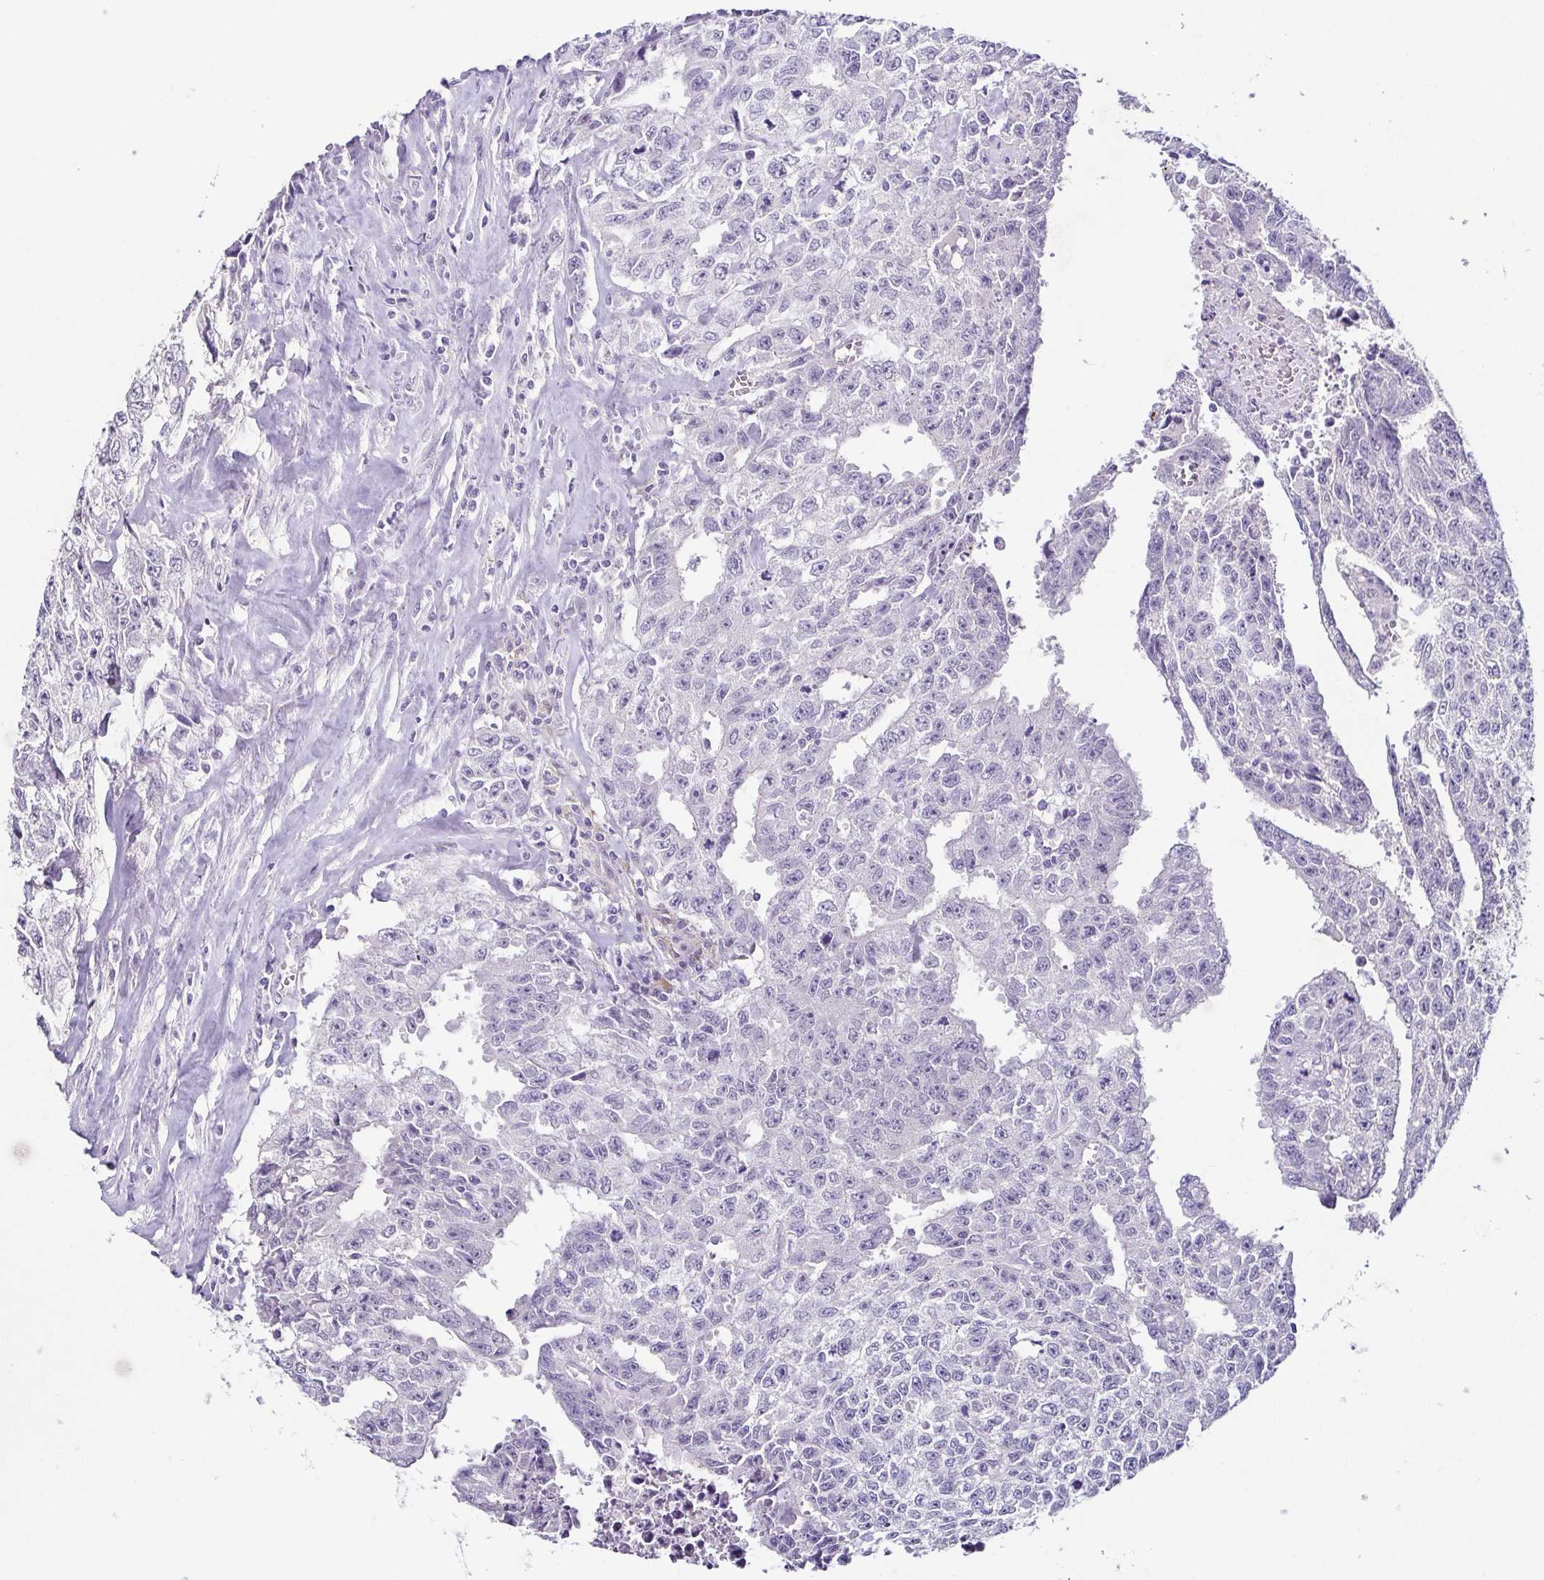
{"staining": {"intensity": "negative", "quantity": "none", "location": "none"}, "tissue": "testis cancer", "cell_type": "Tumor cells", "image_type": "cancer", "snomed": [{"axis": "morphology", "description": "Carcinoma, Embryonal, NOS"}, {"axis": "morphology", "description": "Teratoma, malignant, NOS"}, {"axis": "topography", "description": "Testis"}], "caption": "Tumor cells show no significant protein expression in testis teratoma (malignant).", "gene": "TP73", "patient": {"sex": "male", "age": 24}}